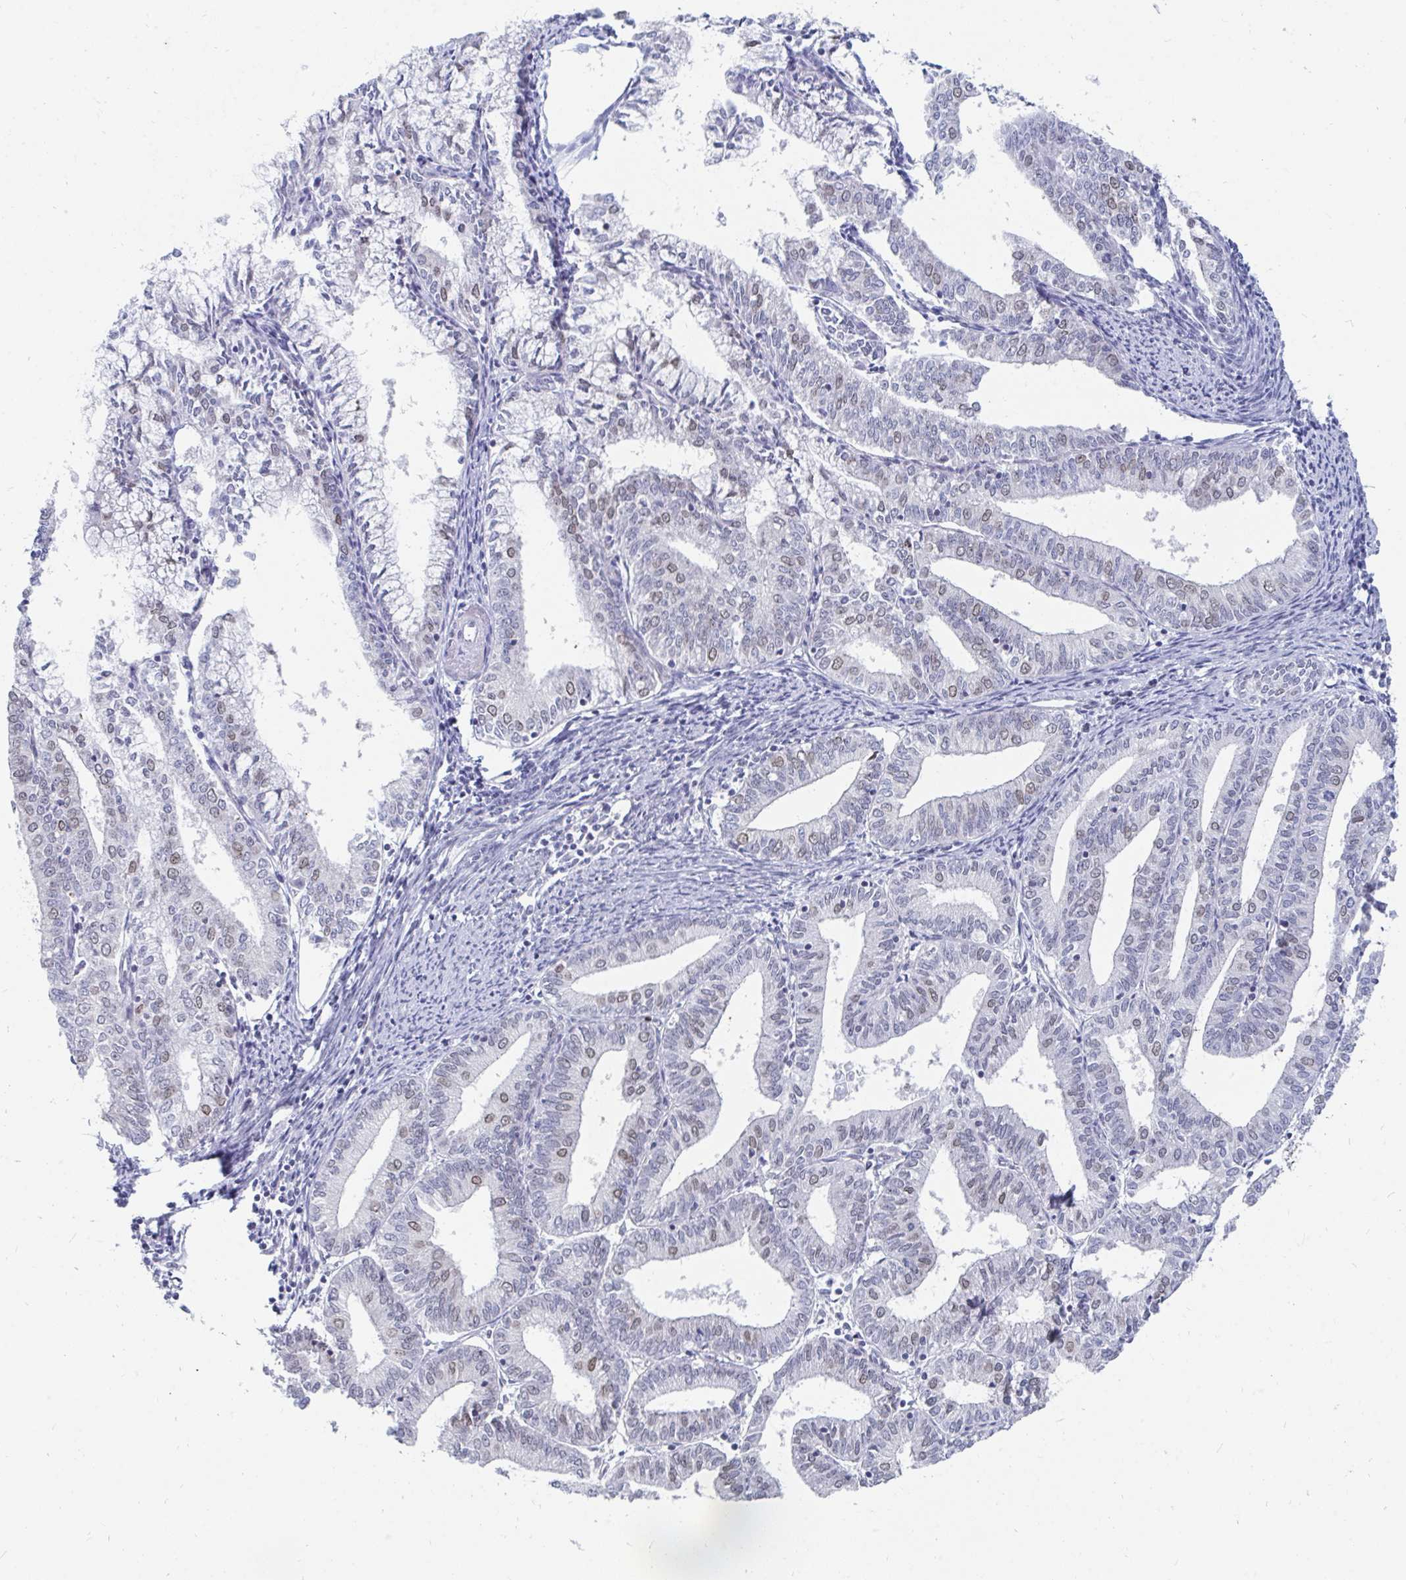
{"staining": {"intensity": "moderate", "quantity": "<25%", "location": "nuclear"}, "tissue": "endometrial cancer", "cell_type": "Tumor cells", "image_type": "cancer", "snomed": [{"axis": "morphology", "description": "Adenocarcinoma, NOS"}, {"axis": "topography", "description": "Endometrium"}], "caption": "DAB (3,3'-diaminobenzidine) immunohistochemical staining of human adenocarcinoma (endometrial) exhibits moderate nuclear protein staining in about <25% of tumor cells. The staining was performed using DAB to visualize the protein expression in brown, while the nuclei were stained in blue with hematoxylin (Magnification: 20x).", "gene": "TRIP12", "patient": {"sex": "female", "age": 61}}